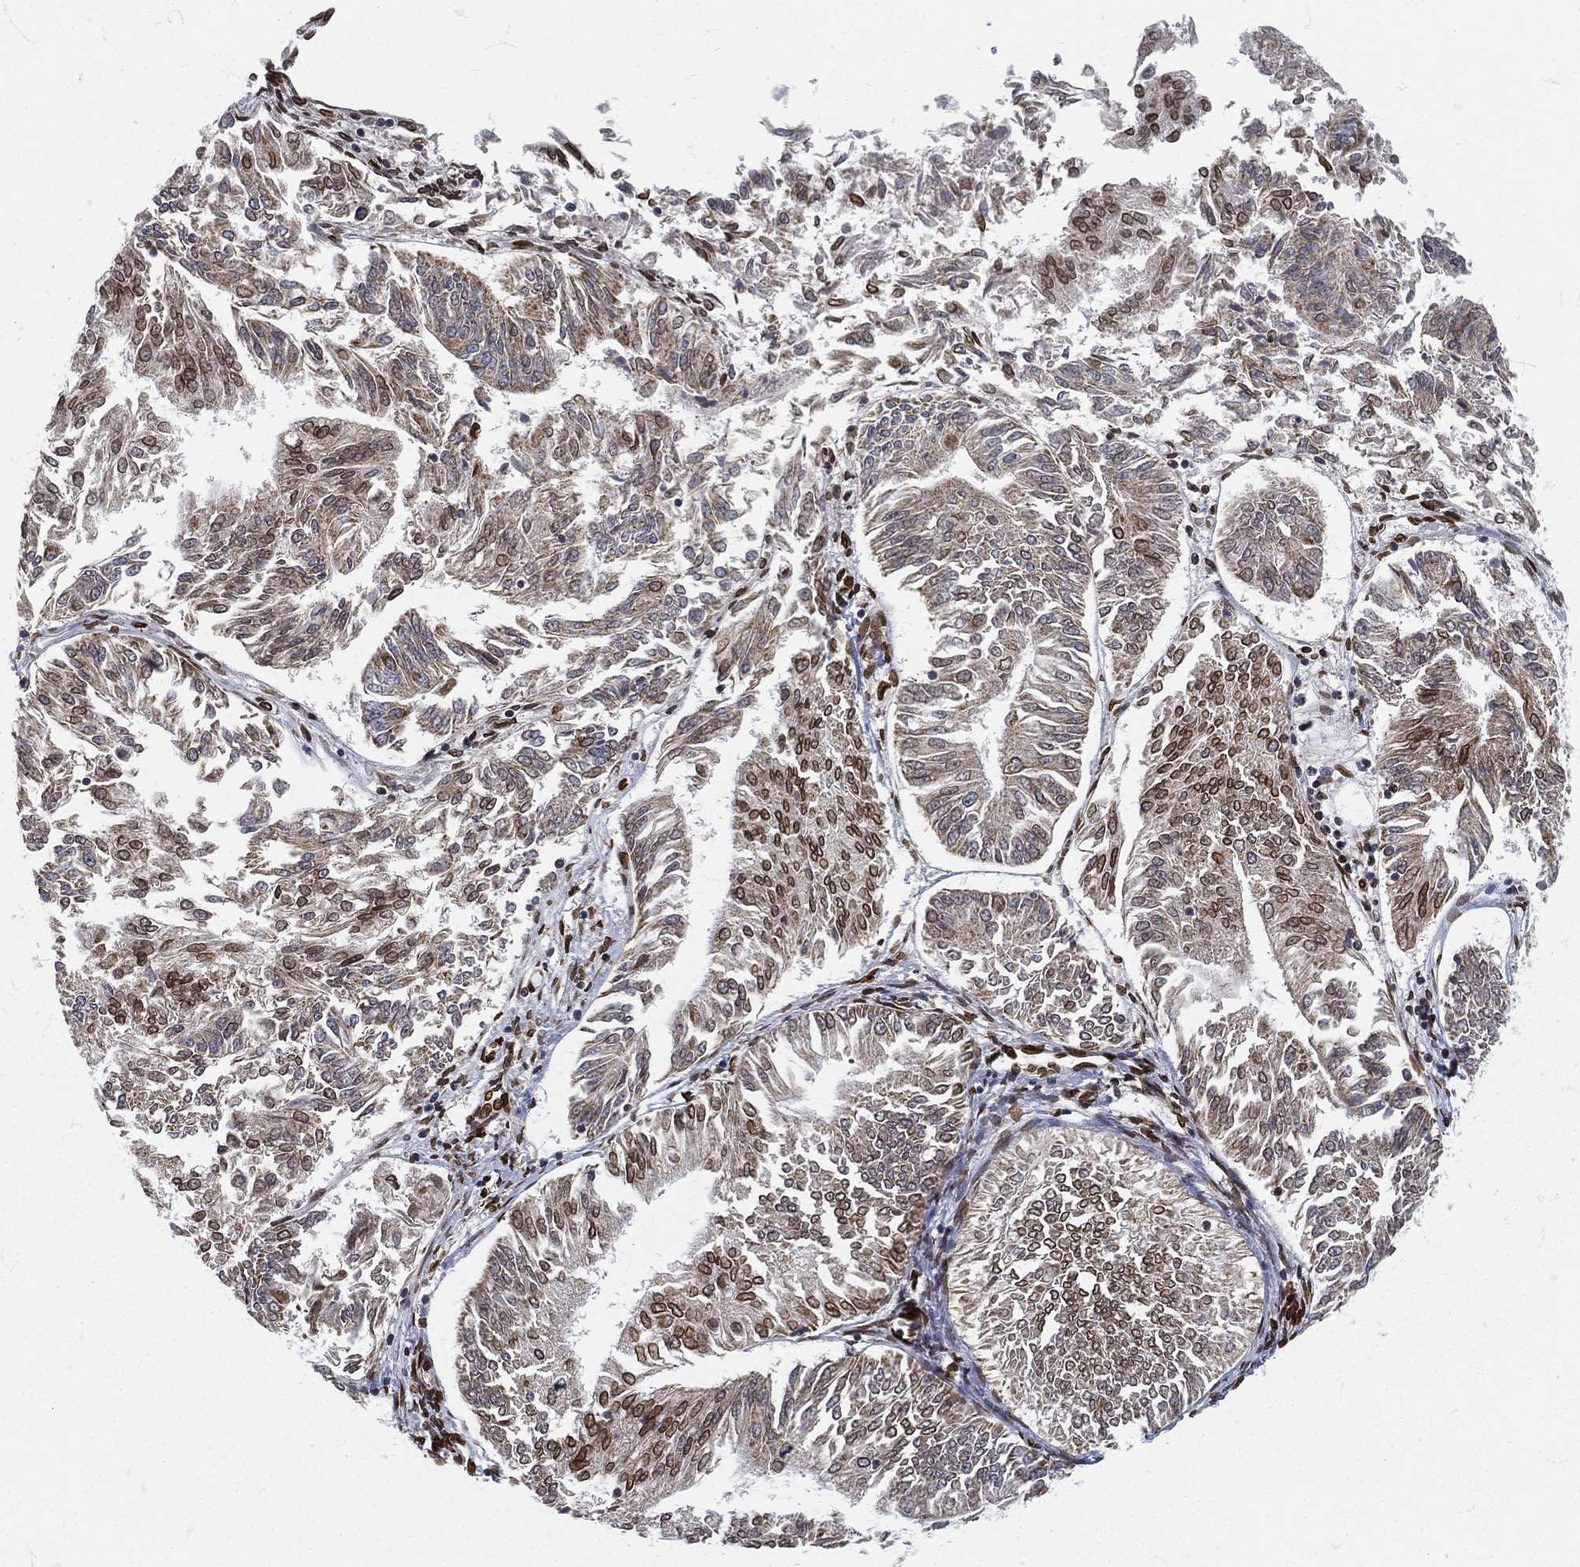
{"staining": {"intensity": "strong", "quantity": "<25%", "location": "cytoplasmic/membranous,nuclear"}, "tissue": "endometrial cancer", "cell_type": "Tumor cells", "image_type": "cancer", "snomed": [{"axis": "morphology", "description": "Adenocarcinoma, NOS"}, {"axis": "topography", "description": "Endometrium"}], "caption": "A medium amount of strong cytoplasmic/membranous and nuclear expression is identified in approximately <25% of tumor cells in endometrial adenocarcinoma tissue.", "gene": "PALB2", "patient": {"sex": "female", "age": 58}}